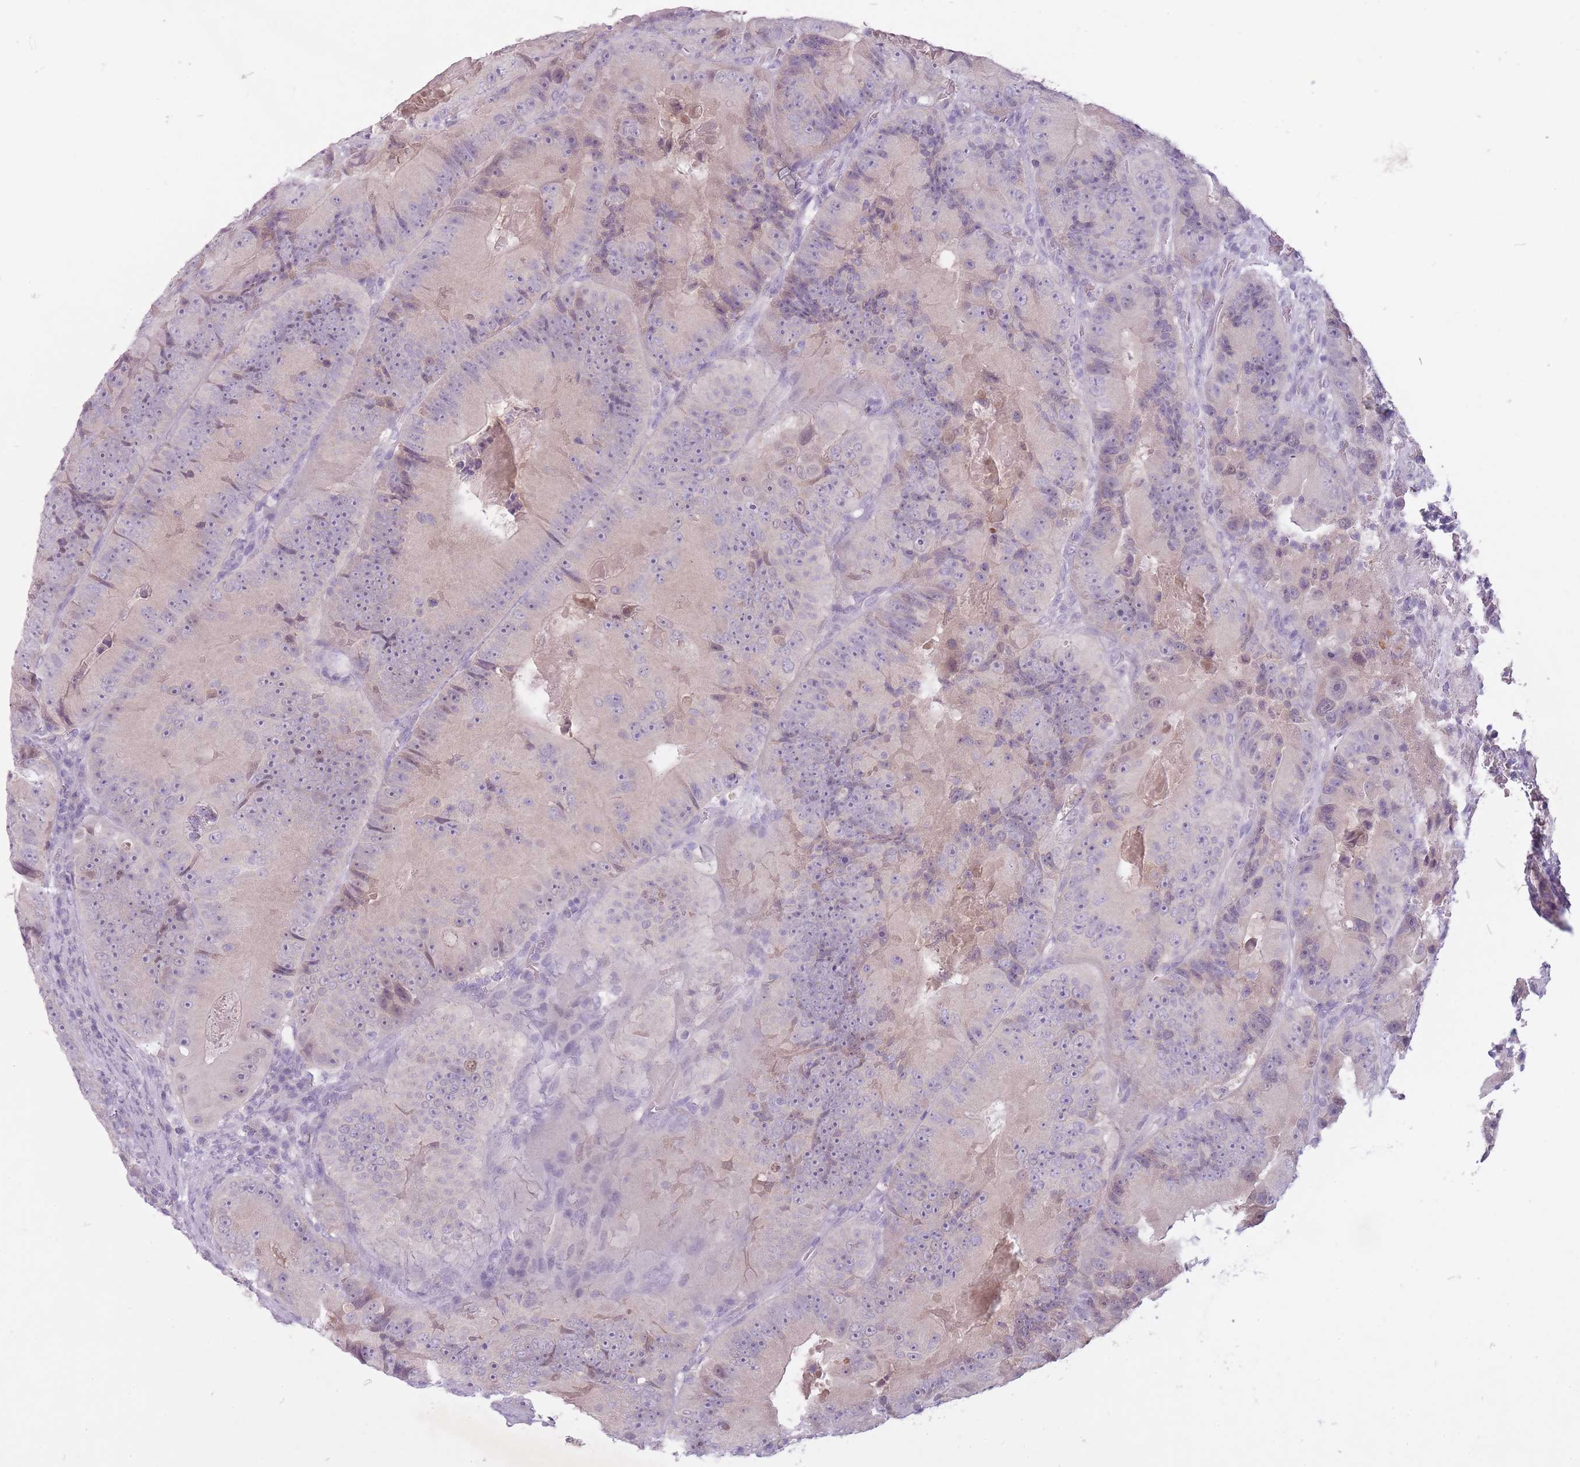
{"staining": {"intensity": "negative", "quantity": "none", "location": "none"}, "tissue": "colorectal cancer", "cell_type": "Tumor cells", "image_type": "cancer", "snomed": [{"axis": "morphology", "description": "Adenocarcinoma, NOS"}, {"axis": "topography", "description": "Colon"}], "caption": "Protein analysis of colorectal adenocarcinoma shows no significant positivity in tumor cells.", "gene": "FAM43B", "patient": {"sex": "female", "age": 86}}